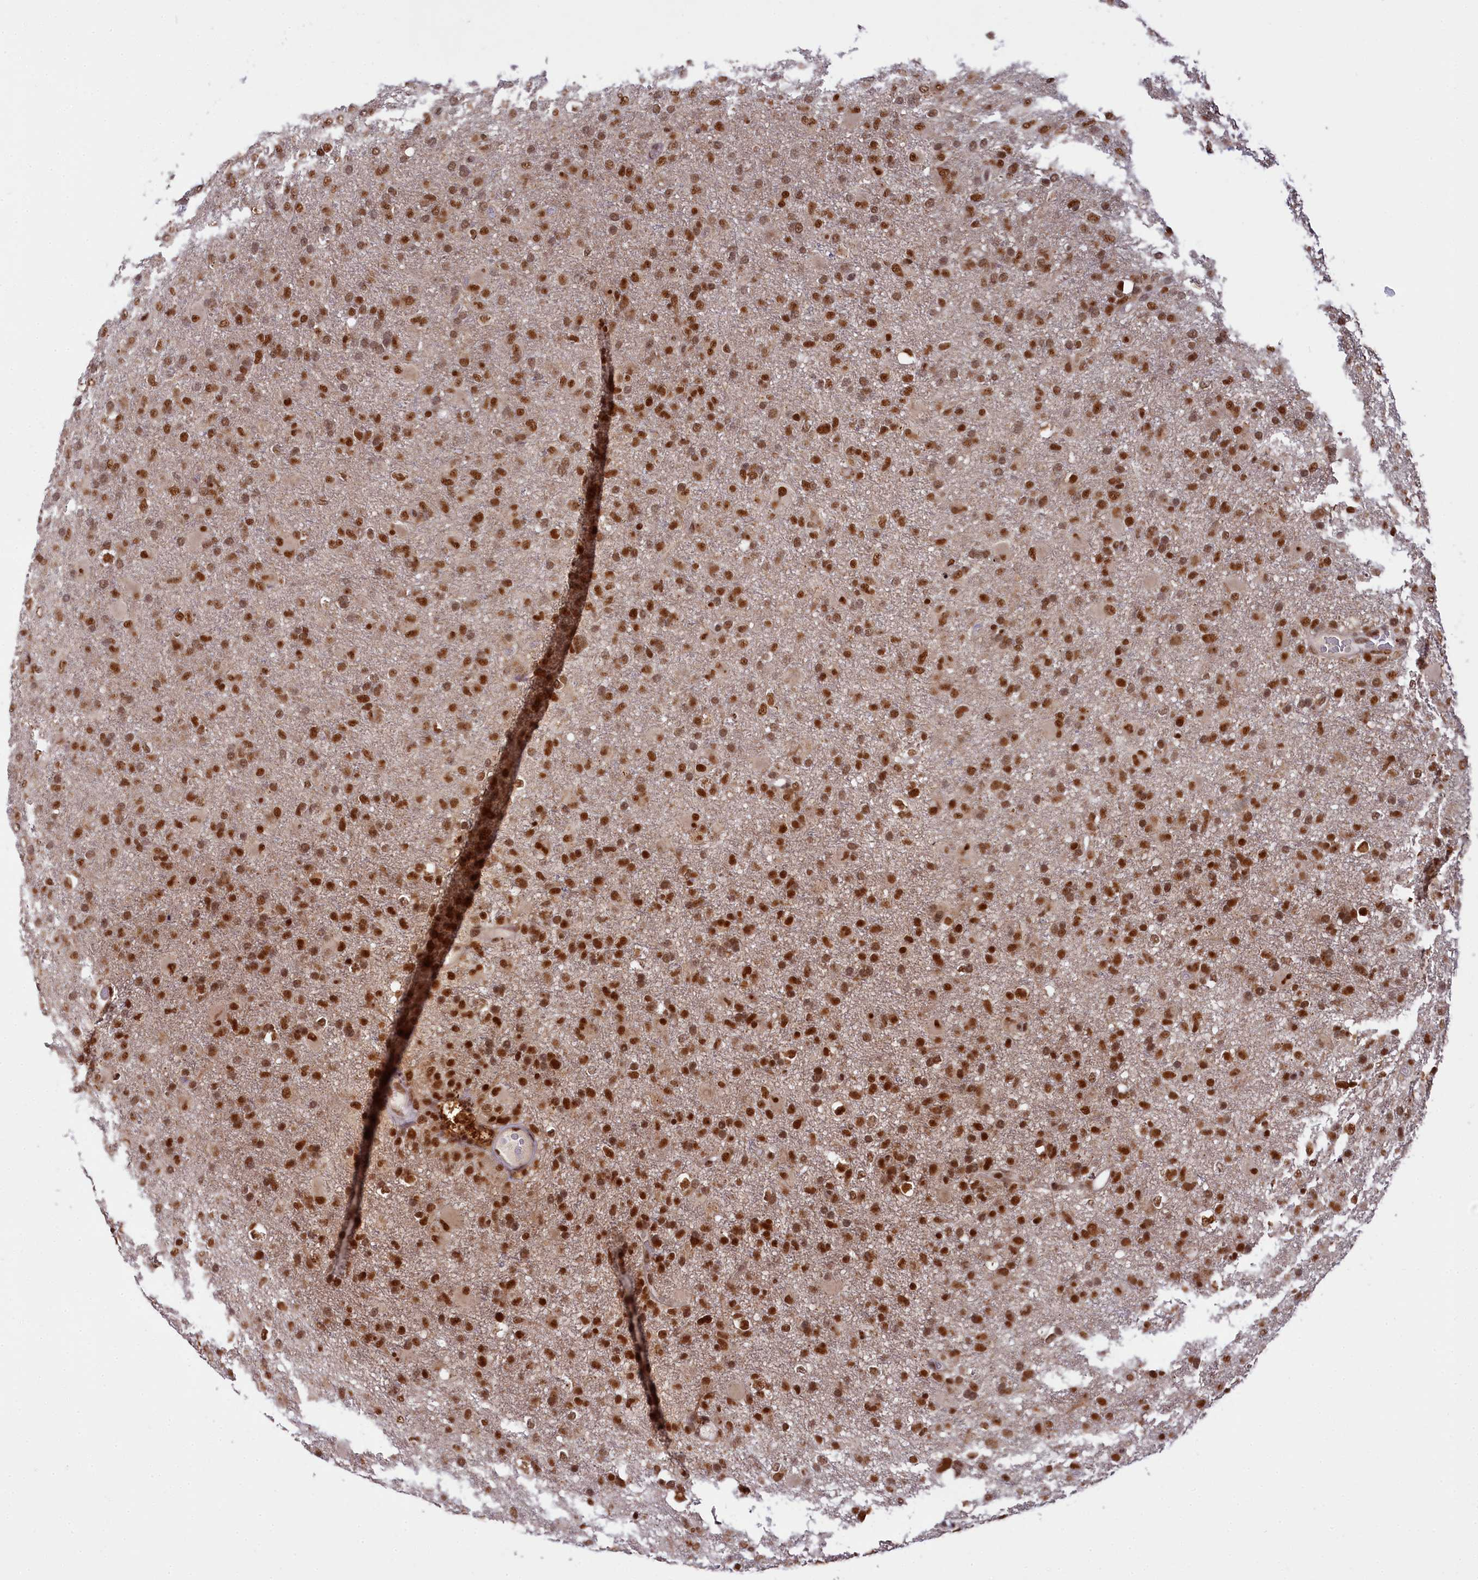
{"staining": {"intensity": "strong", "quantity": ">75%", "location": "nuclear"}, "tissue": "glioma", "cell_type": "Tumor cells", "image_type": "cancer", "snomed": [{"axis": "morphology", "description": "Glioma, malignant, Low grade"}, {"axis": "topography", "description": "Brain"}], "caption": "High-magnification brightfield microscopy of glioma stained with DAB (brown) and counterstained with hematoxylin (blue). tumor cells exhibit strong nuclear staining is present in about>75% of cells.", "gene": "PPHLN1", "patient": {"sex": "male", "age": 65}}